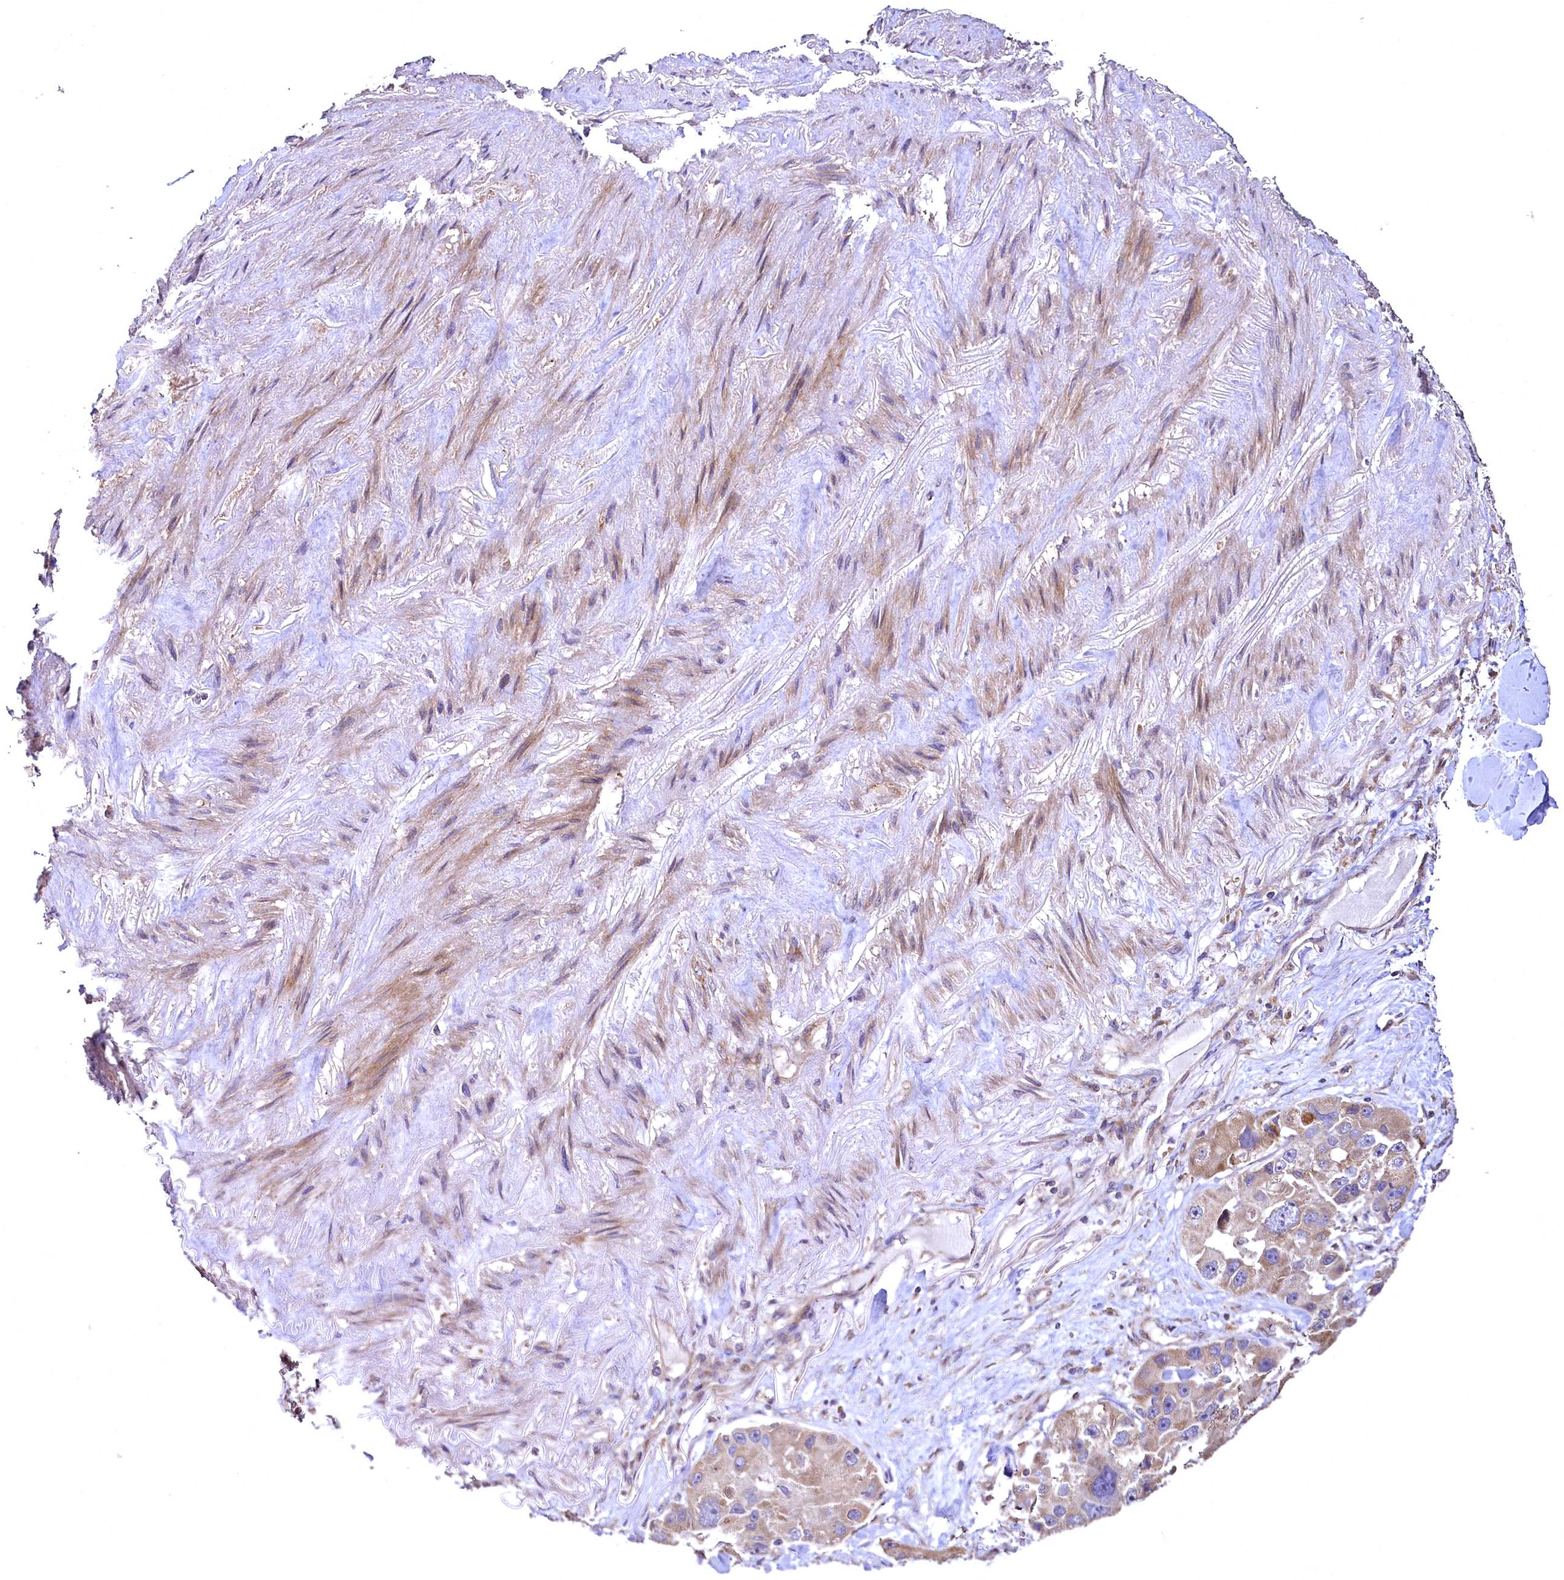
{"staining": {"intensity": "moderate", "quantity": ">75%", "location": "cytoplasmic/membranous"}, "tissue": "lung cancer", "cell_type": "Tumor cells", "image_type": "cancer", "snomed": [{"axis": "morphology", "description": "Adenocarcinoma, NOS"}, {"axis": "topography", "description": "Lung"}], "caption": "The immunohistochemical stain highlights moderate cytoplasmic/membranous staining in tumor cells of lung cancer tissue. The protein of interest is shown in brown color, while the nuclei are stained blue.", "gene": "TBCEL", "patient": {"sex": "female", "age": 54}}